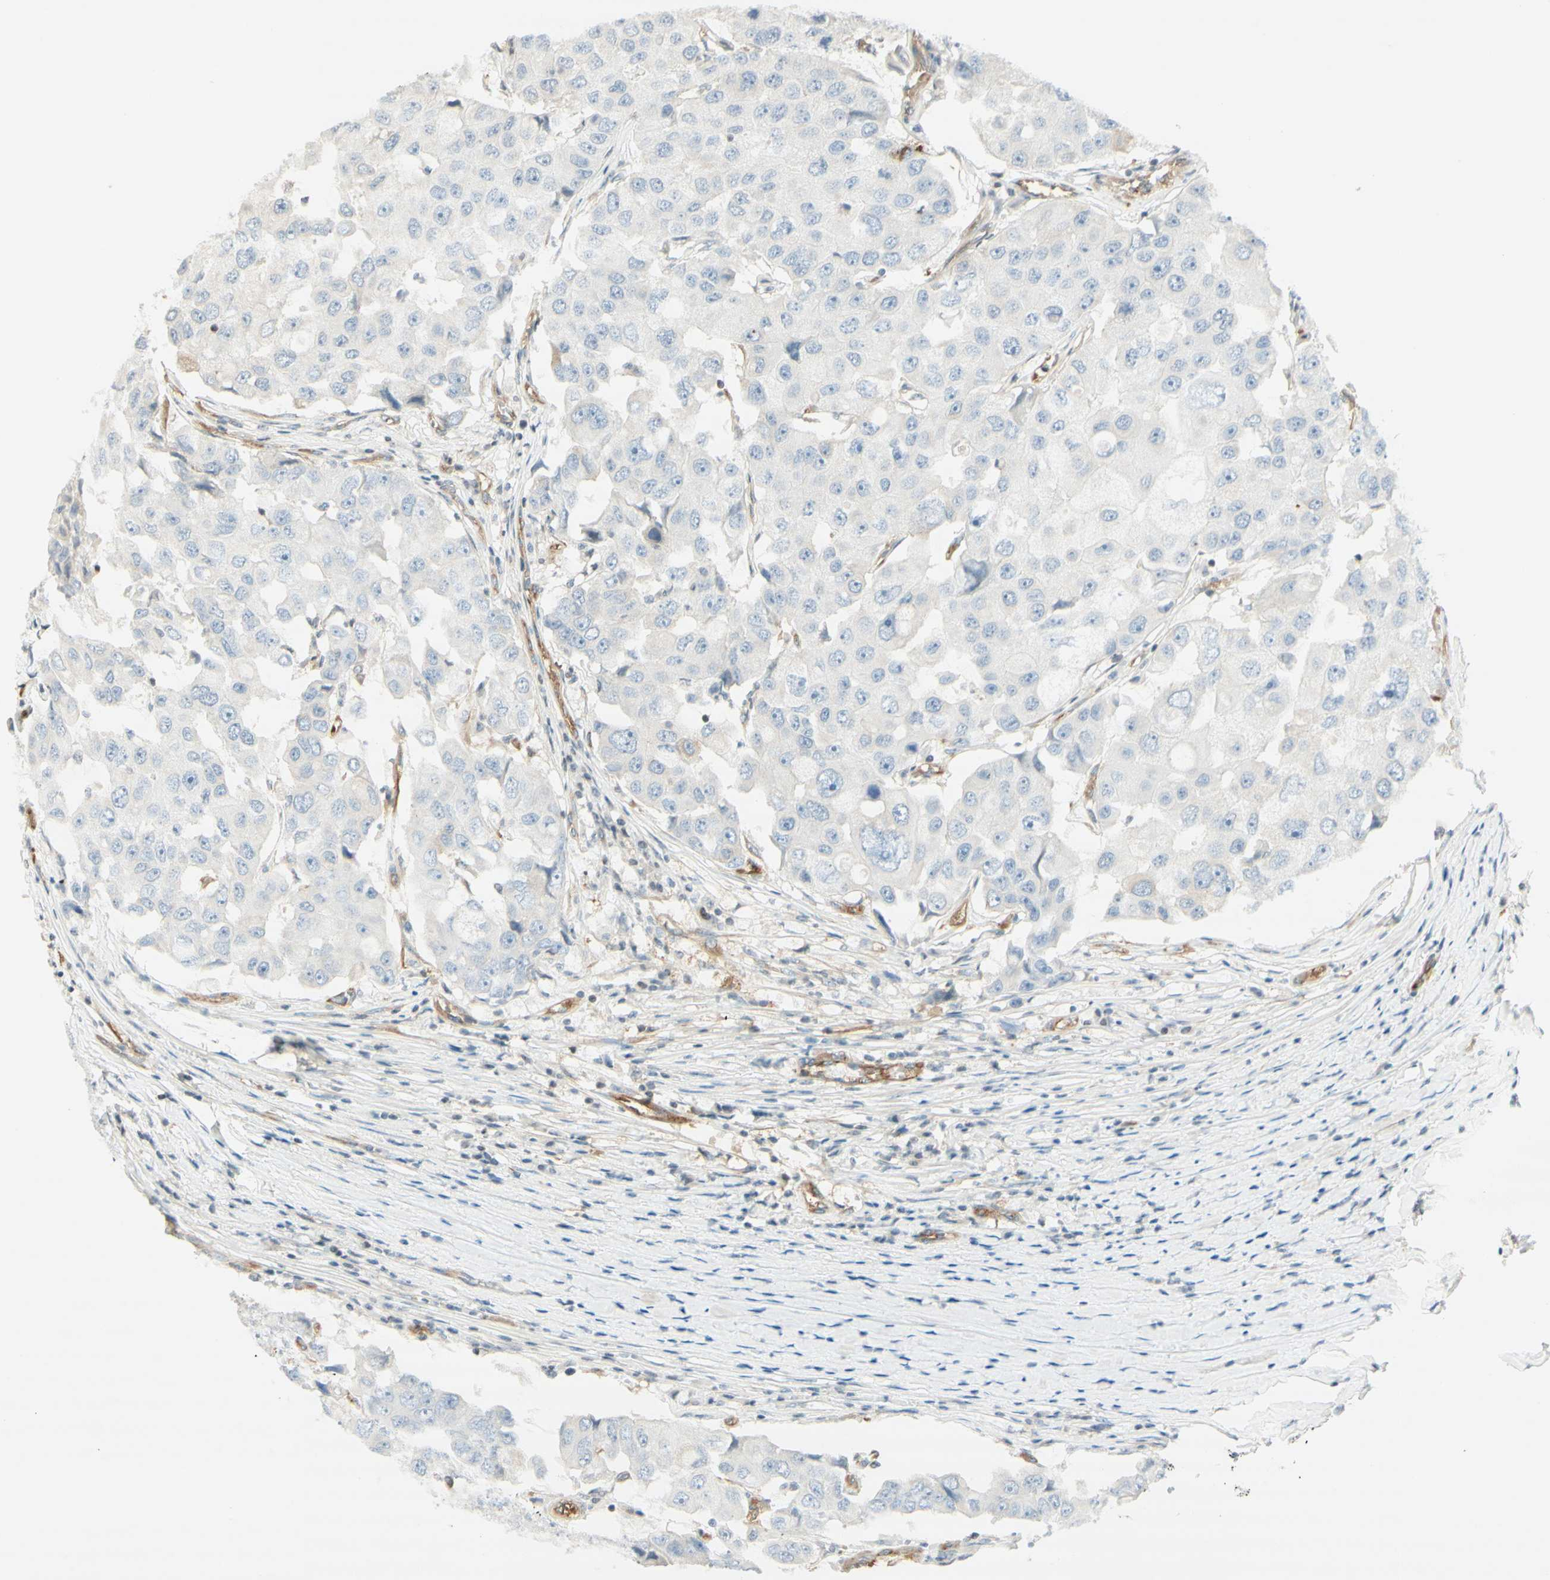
{"staining": {"intensity": "negative", "quantity": "none", "location": "none"}, "tissue": "breast cancer", "cell_type": "Tumor cells", "image_type": "cancer", "snomed": [{"axis": "morphology", "description": "Duct carcinoma"}, {"axis": "topography", "description": "Breast"}], "caption": "This is a photomicrograph of immunohistochemistry (IHC) staining of breast invasive ductal carcinoma, which shows no staining in tumor cells.", "gene": "MAP1B", "patient": {"sex": "female", "age": 27}}